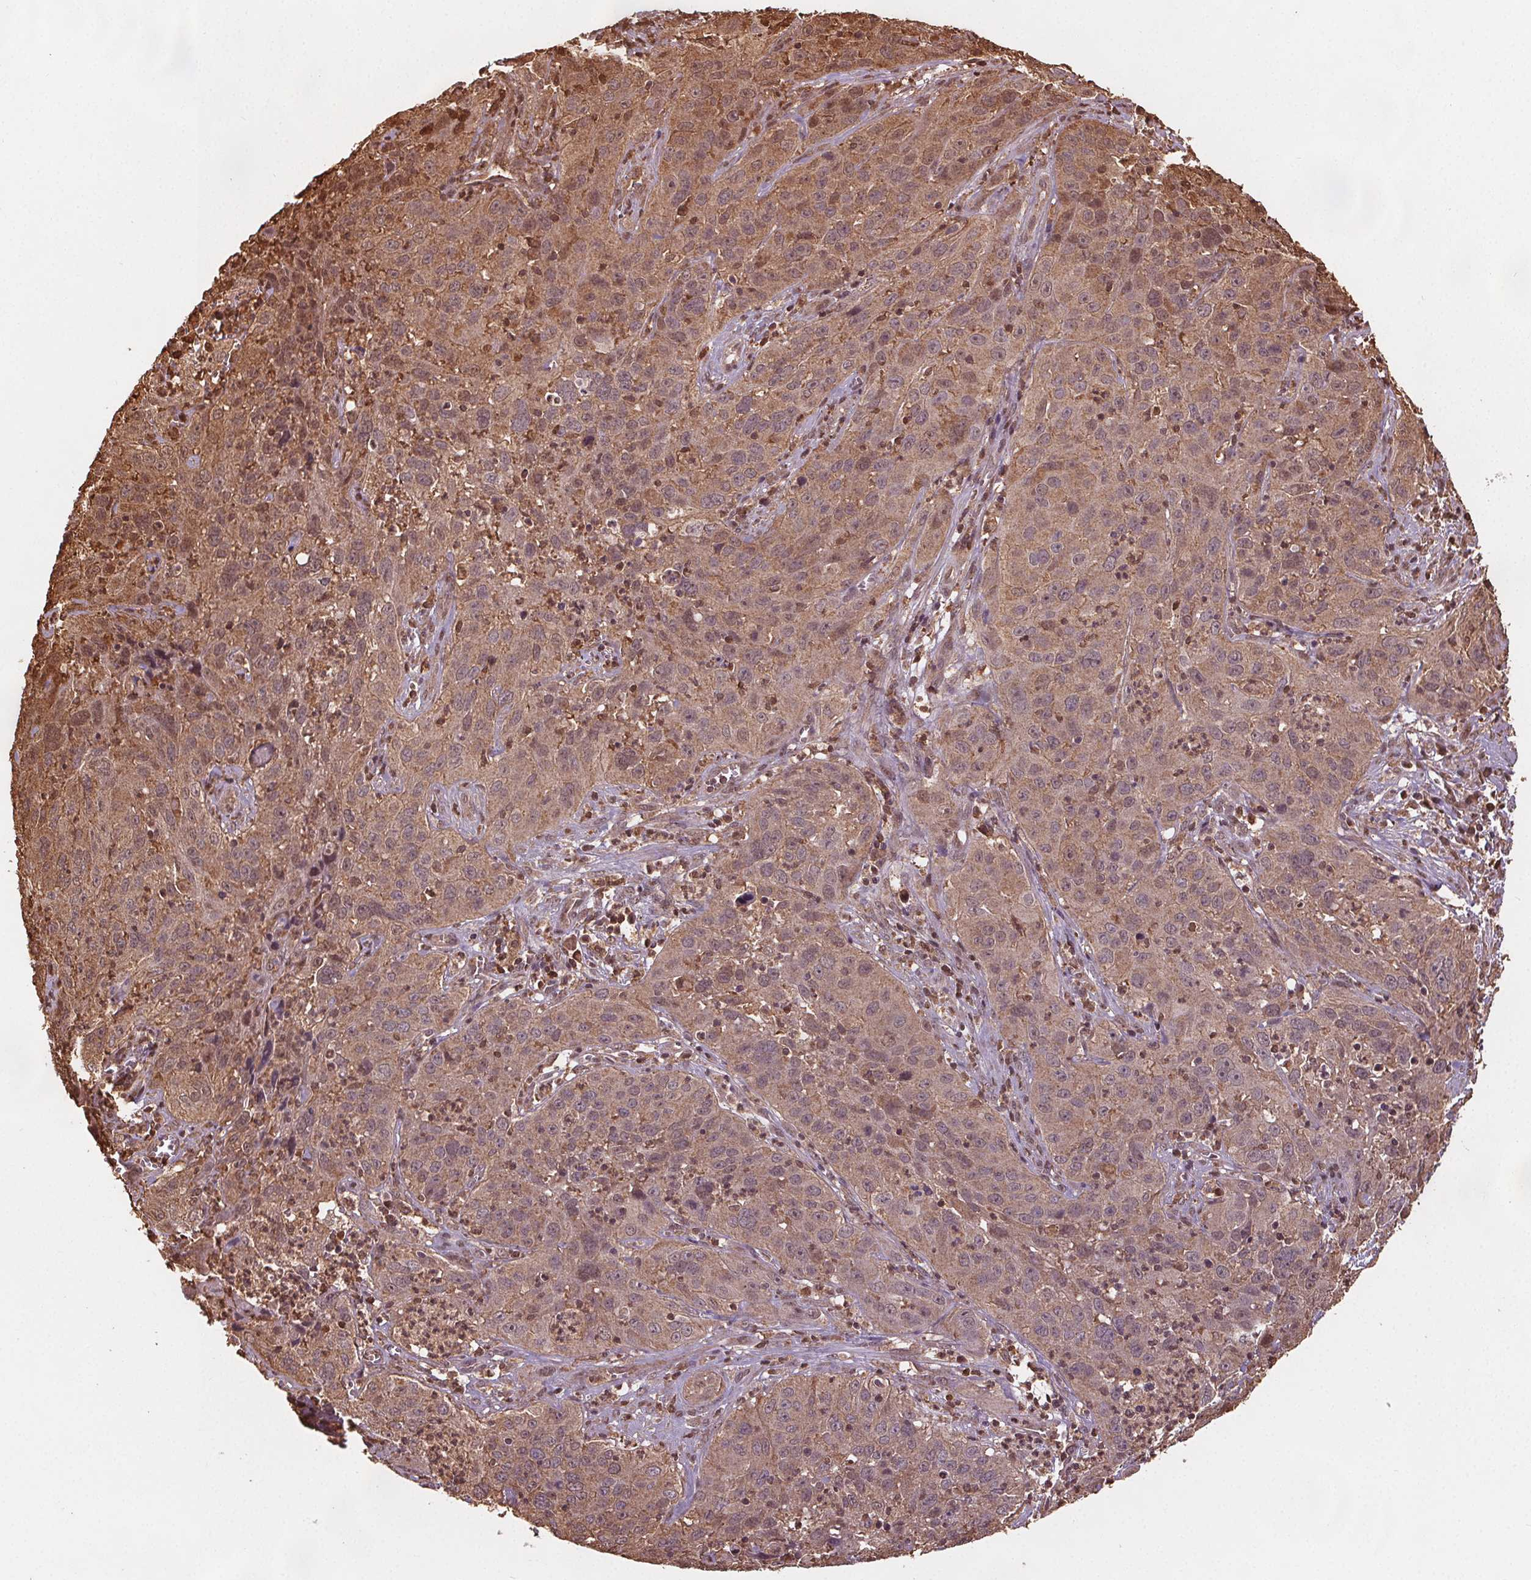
{"staining": {"intensity": "moderate", "quantity": ">75%", "location": "cytoplasmic/membranous,nuclear"}, "tissue": "cervical cancer", "cell_type": "Tumor cells", "image_type": "cancer", "snomed": [{"axis": "morphology", "description": "Squamous cell carcinoma, NOS"}, {"axis": "topography", "description": "Cervix"}], "caption": "Immunohistochemical staining of cervical squamous cell carcinoma demonstrates medium levels of moderate cytoplasmic/membranous and nuclear protein expression in about >75% of tumor cells.", "gene": "ENO1", "patient": {"sex": "female", "age": 32}}